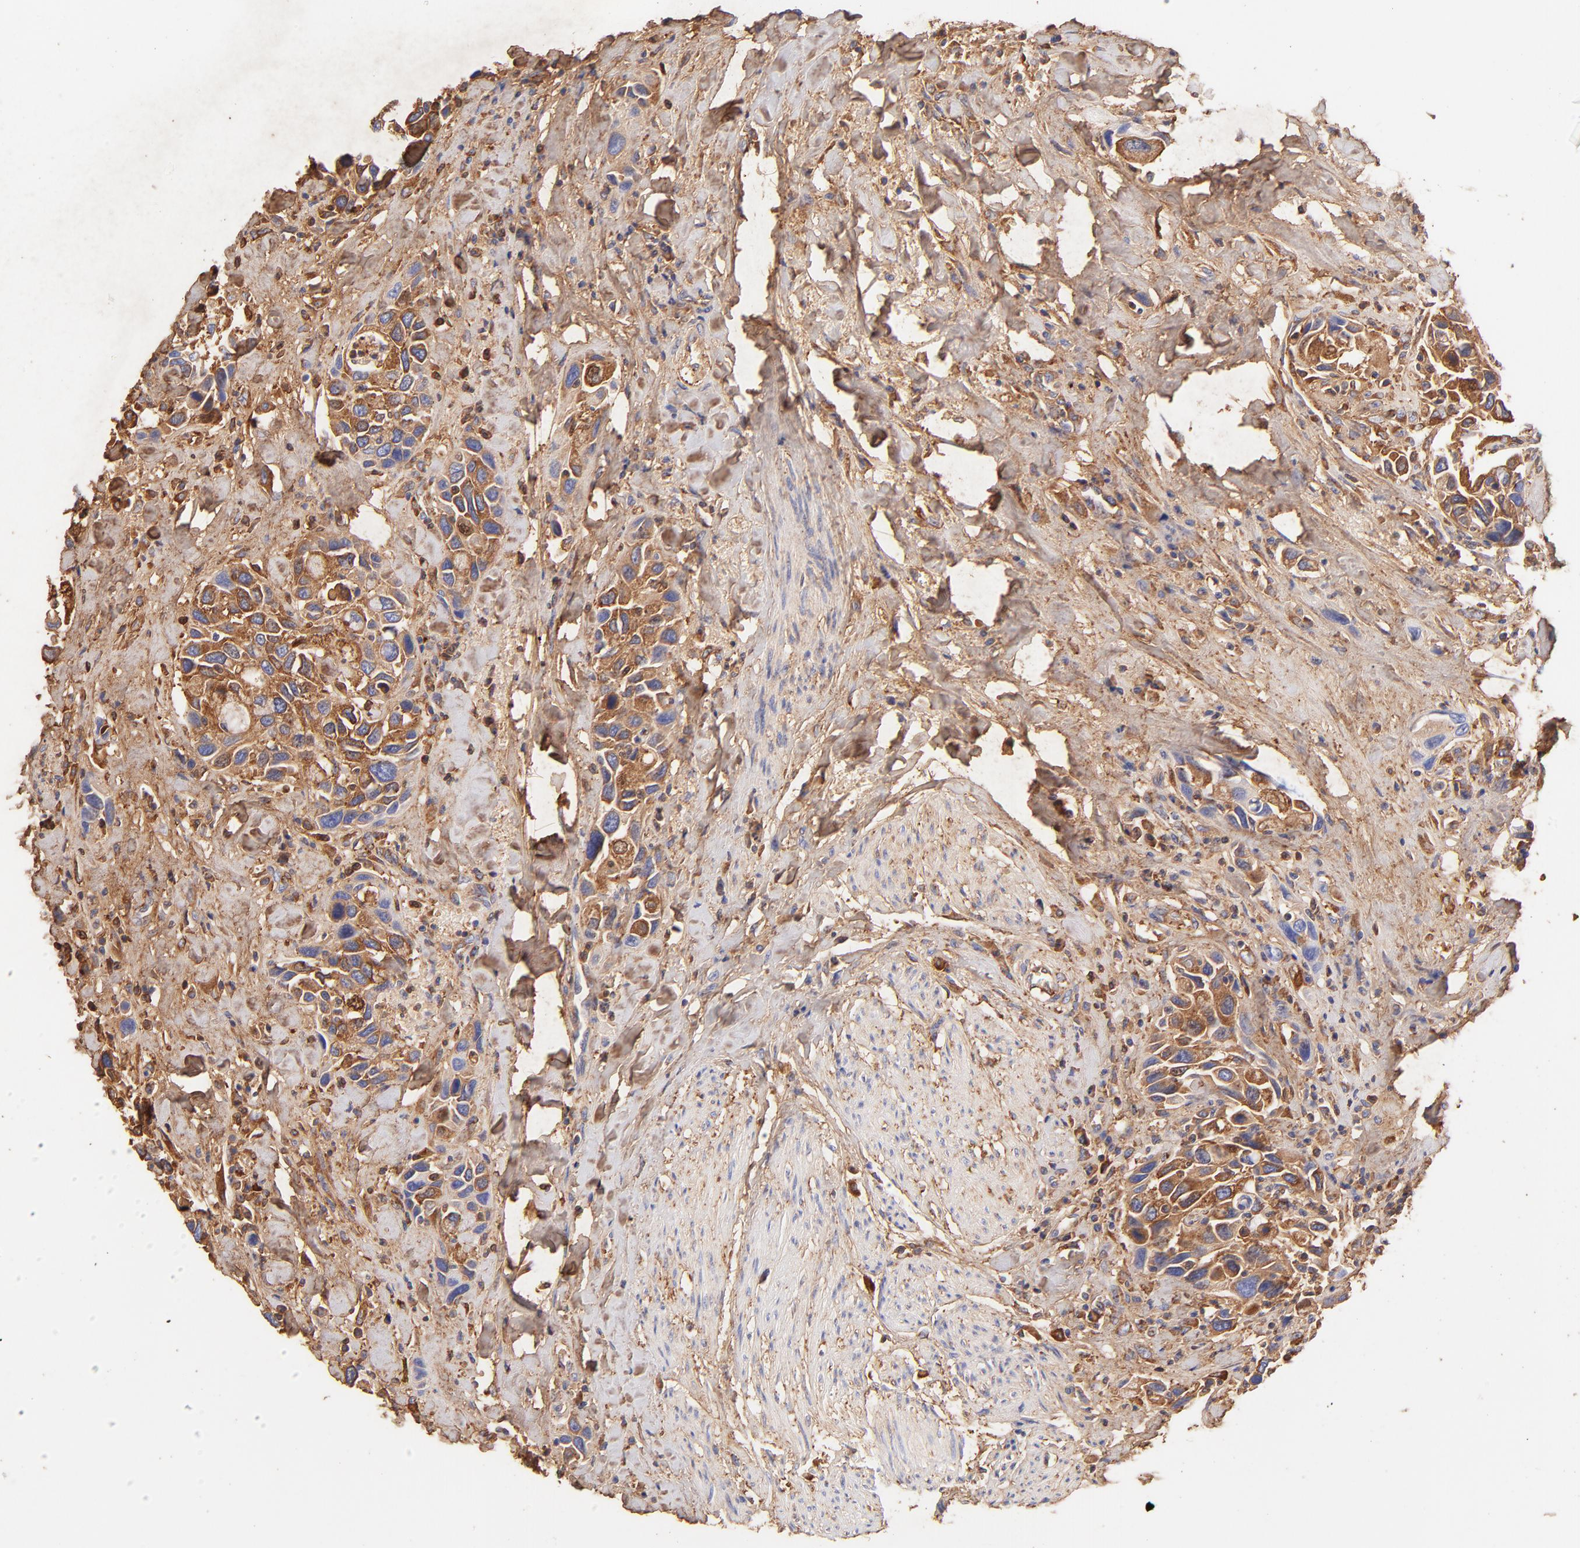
{"staining": {"intensity": "strong", "quantity": ">75%", "location": "cytoplasmic/membranous"}, "tissue": "urothelial cancer", "cell_type": "Tumor cells", "image_type": "cancer", "snomed": [{"axis": "morphology", "description": "Urothelial carcinoma, High grade"}, {"axis": "topography", "description": "Urinary bladder"}], "caption": "This is a micrograph of immunohistochemistry (IHC) staining of urothelial cancer, which shows strong positivity in the cytoplasmic/membranous of tumor cells.", "gene": "BGN", "patient": {"sex": "male", "age": 66}}